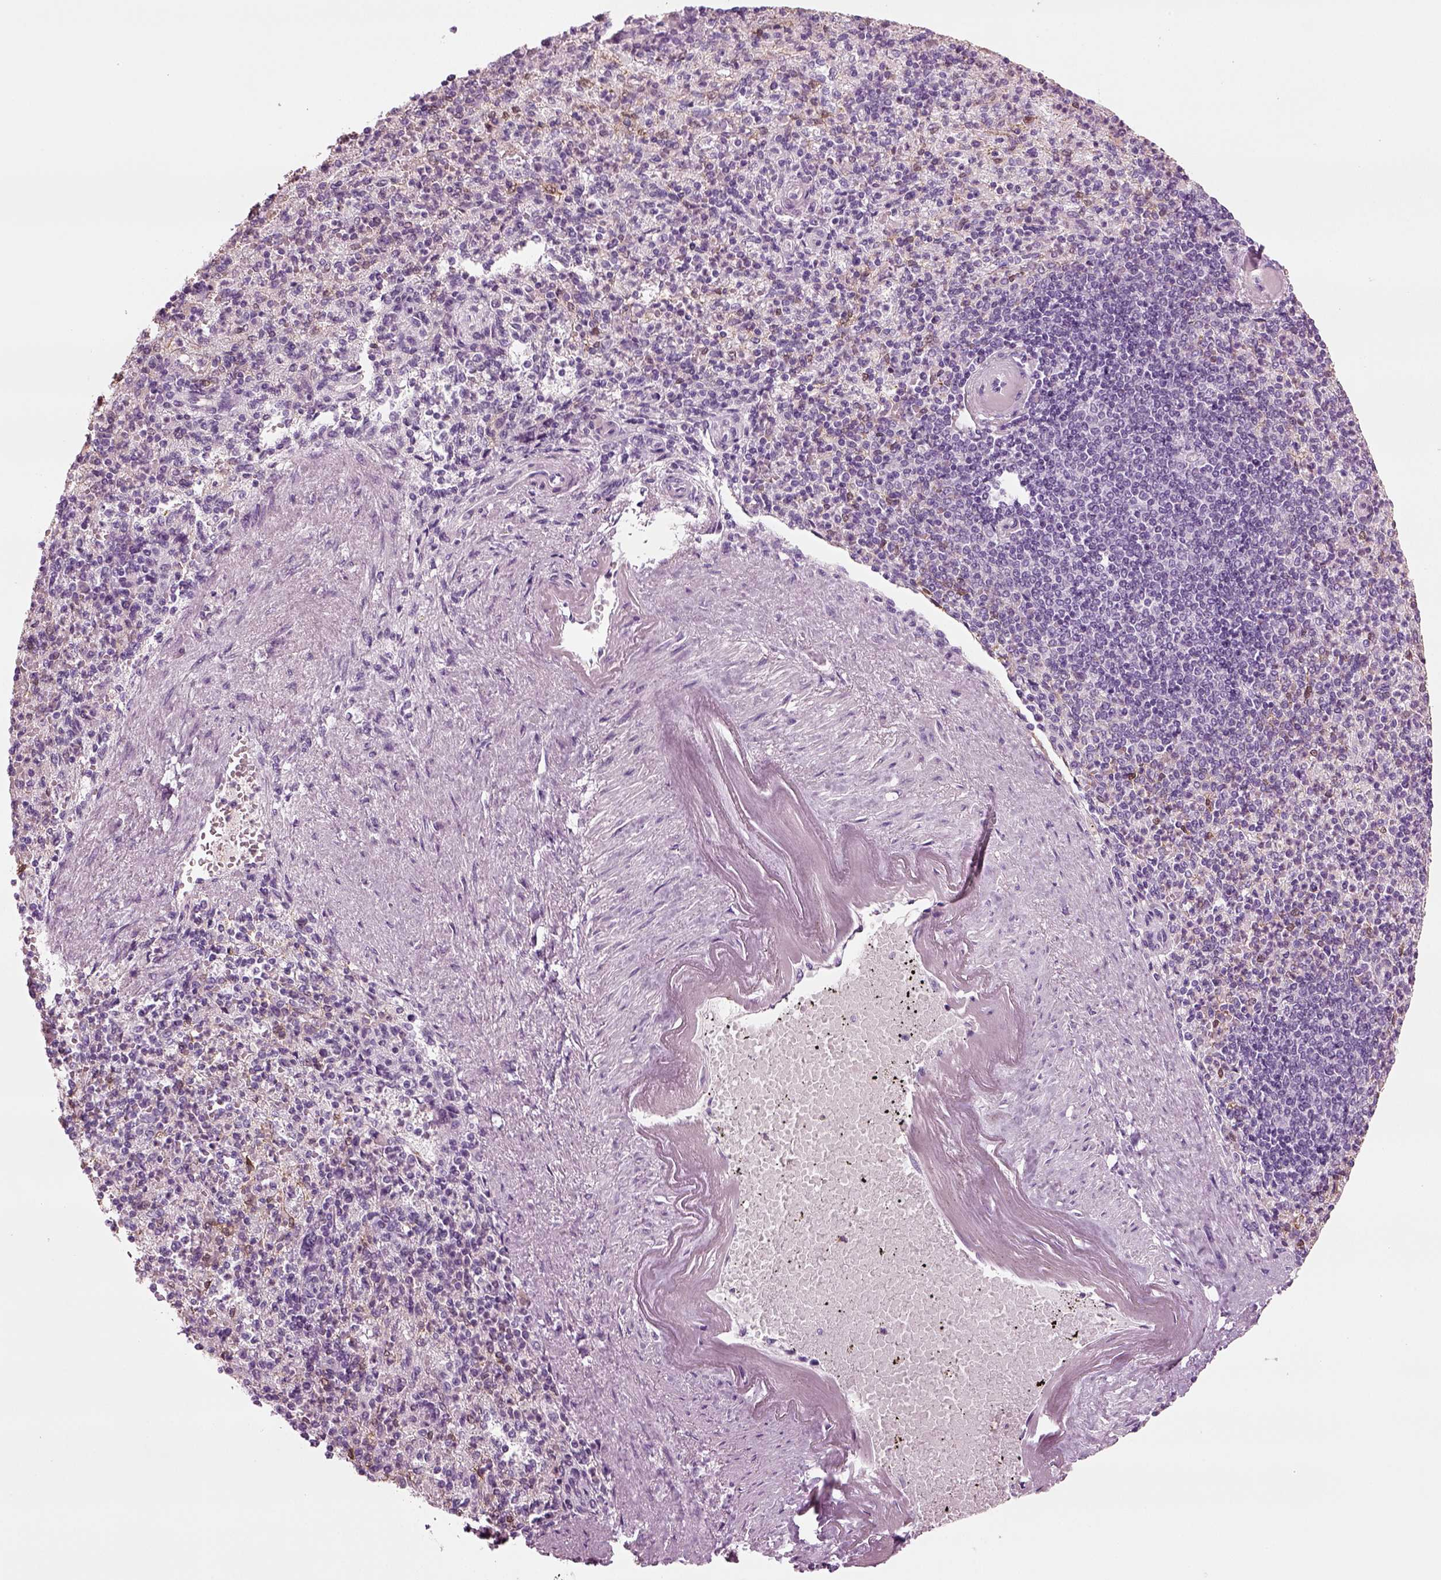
{"staining": {"intensity": "negative", "quantity": "none", "location": "none"}, "tissue": "spleen", "cell_type": "Cells in red pulp", "image_type": "normal", "snomed": [{"axis": "morphology", "description": "Normal tissue, NOS"}, {"axis": "topography", "description": "Spleen"}], "caption": "Immunohistochemistry (IHC) photomicrograph of normal spleen stained for a protein (brown), which displays no staining in cells in red pulp.", "gene": "CRABP1", "patient": {"sex": "female", "age": 74}}